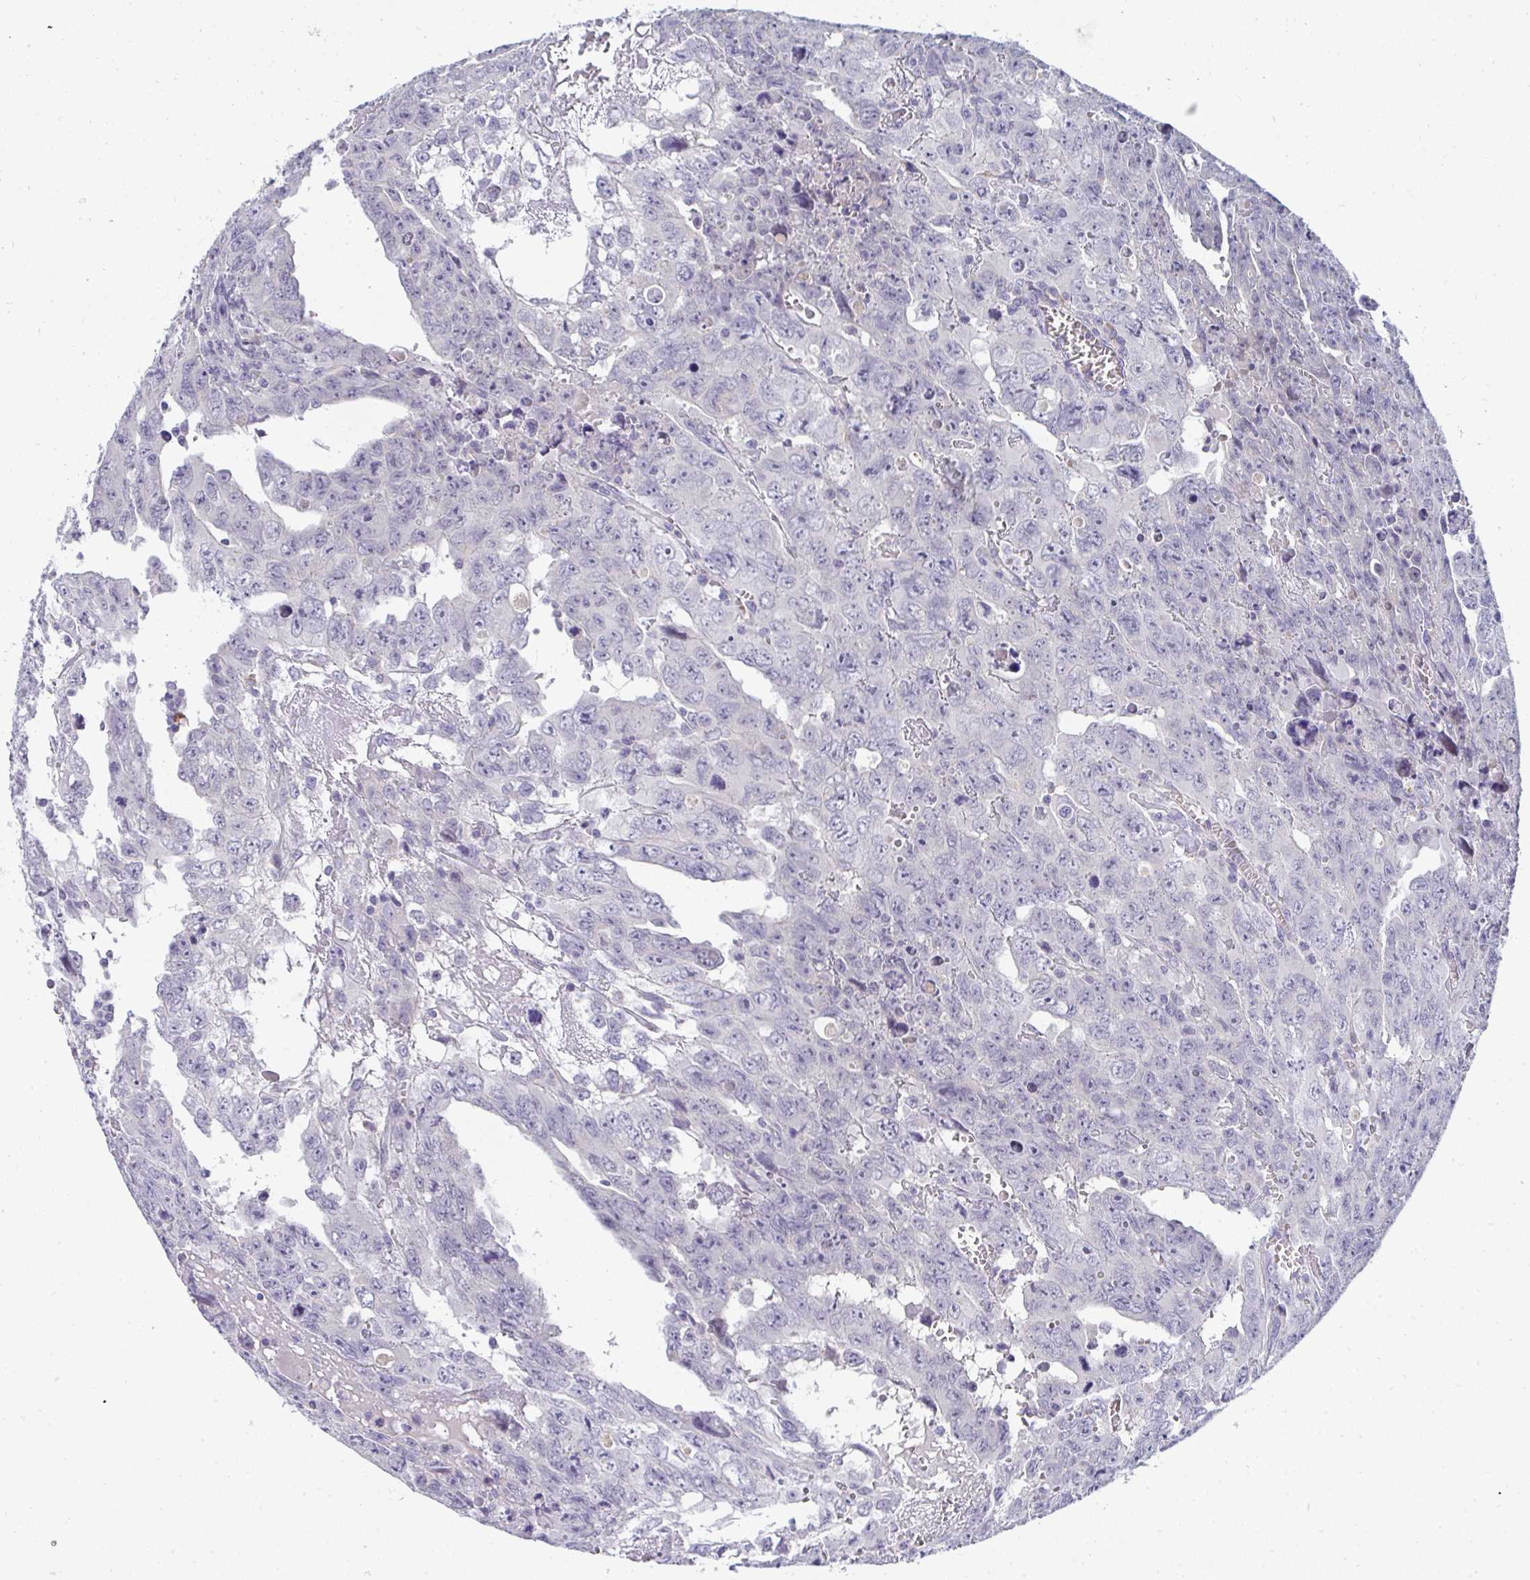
{"staining": {"intensity": "negative", "quantity": "none", "location": "none"}, "tissue": "testis cancer", "cell_type": "Tumor cells", "image_type": "cancer", "snomed": [{"axis": "morphology", "description": "Carcinoma, Embryonal, NOS"}, {"axis": "topography", "description": "Testis"}], "caption": "Immunohistochemistry histopathology image of testis cancer (embryonal carcinoma) stained for a protein (brown), which reveals no staining in tumor cells.", "gene": "SHB", "patient": {"sex": "male", "age": 24}}